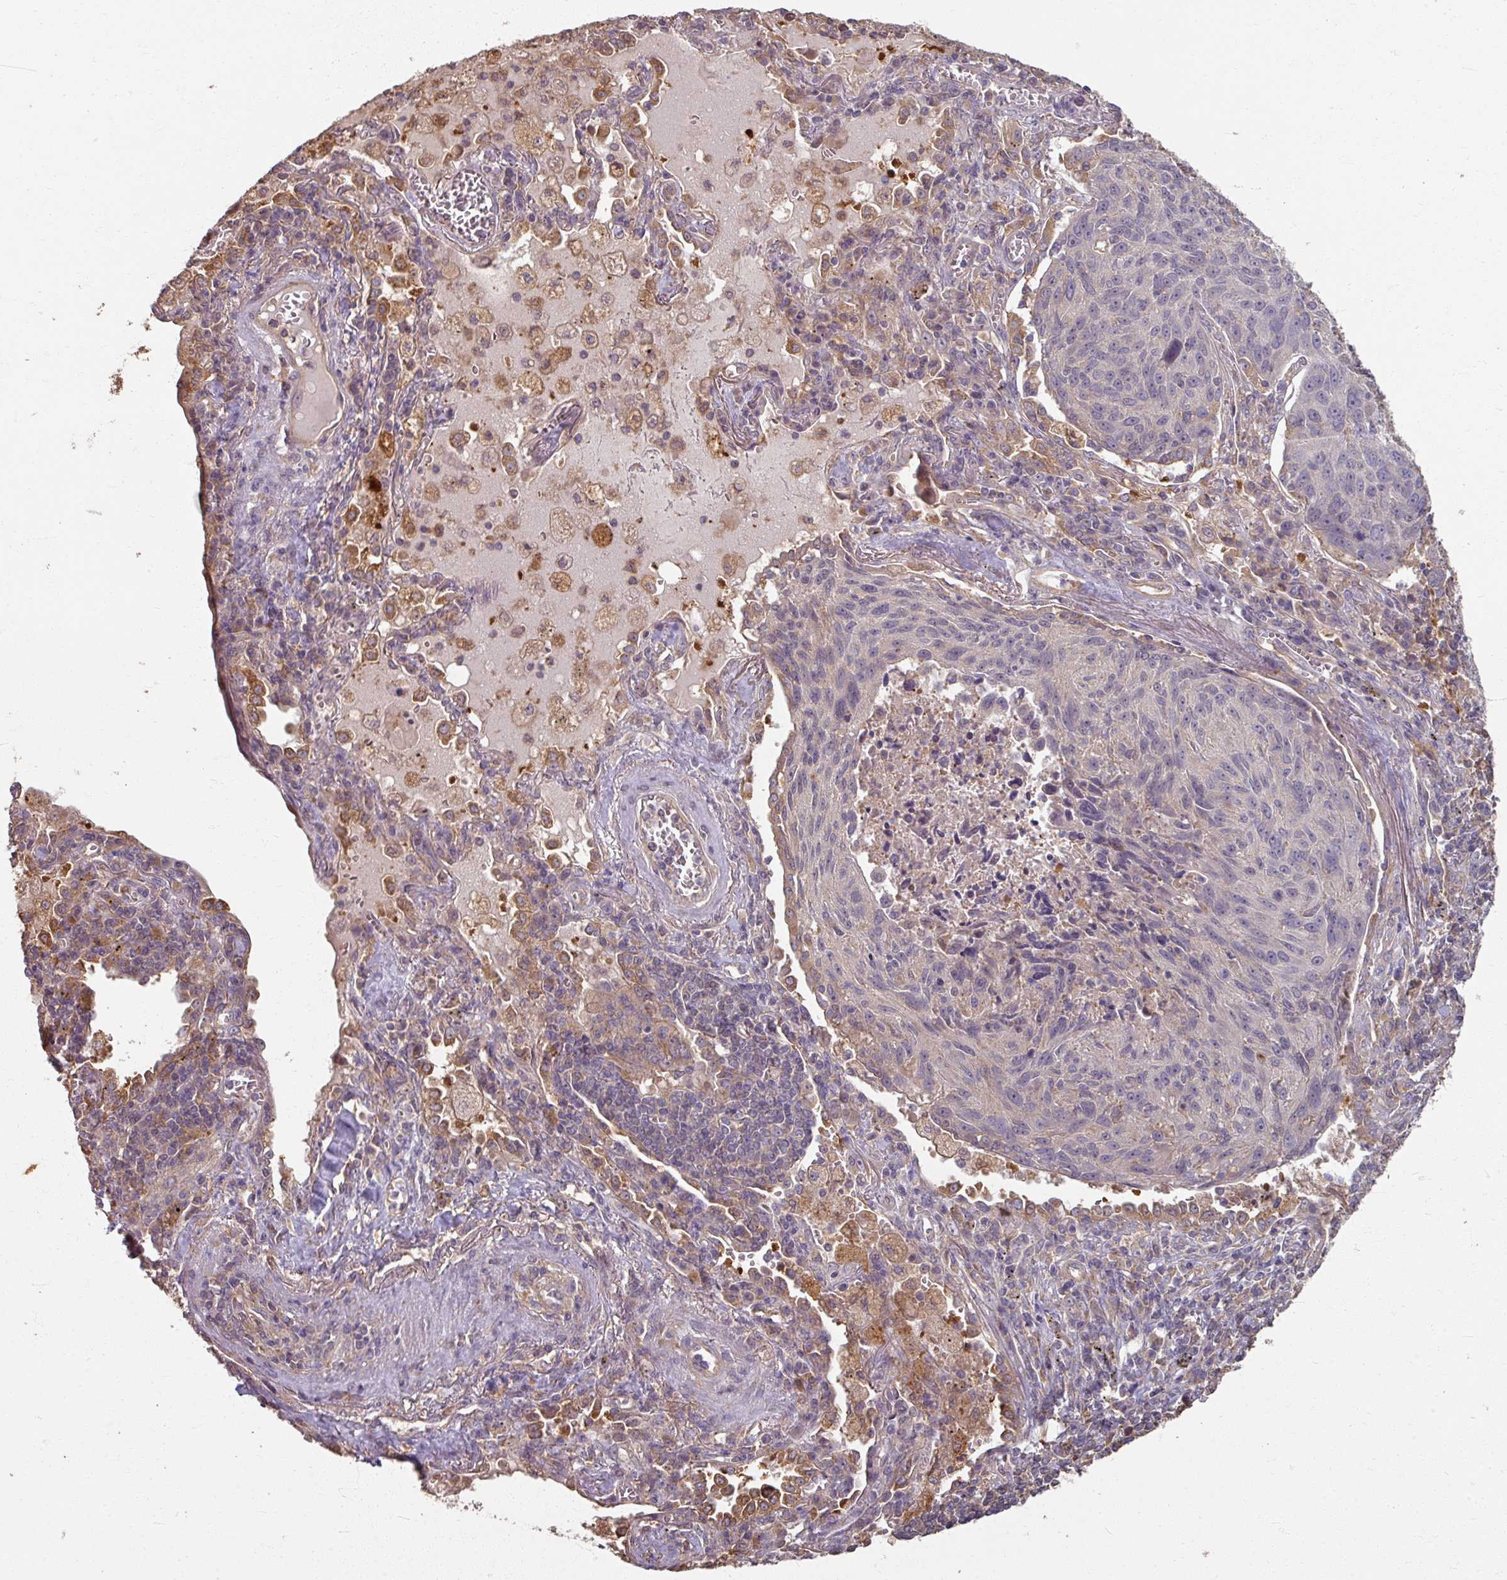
{"staining": {"intensity": "moderate", "quantity": "<25%", "location": "cytoplasmic/membranous"}, "tissue": "lung cancer", "cell_type": "Tumor cells", "image_type": "cancer", "snomed": [{"axis": "morphology", "description": "Squamous cell carcinoma, NOS"}, {"axis": "topography", "description": "Lung"}], "caption": "Immunohistochemistry (IHC) image of neoplastic tissue: human squamous cell carcinoma (lung) stained using immunohistochemistry reveals low levels of moderate protein expression localized specifically in the cytoplasmic/membranous of tumor cells, appearing as a cytoplasmic/membranous brown color.", "gene": "CCDC68", "patient": {"sex": "female", "age": 66}}